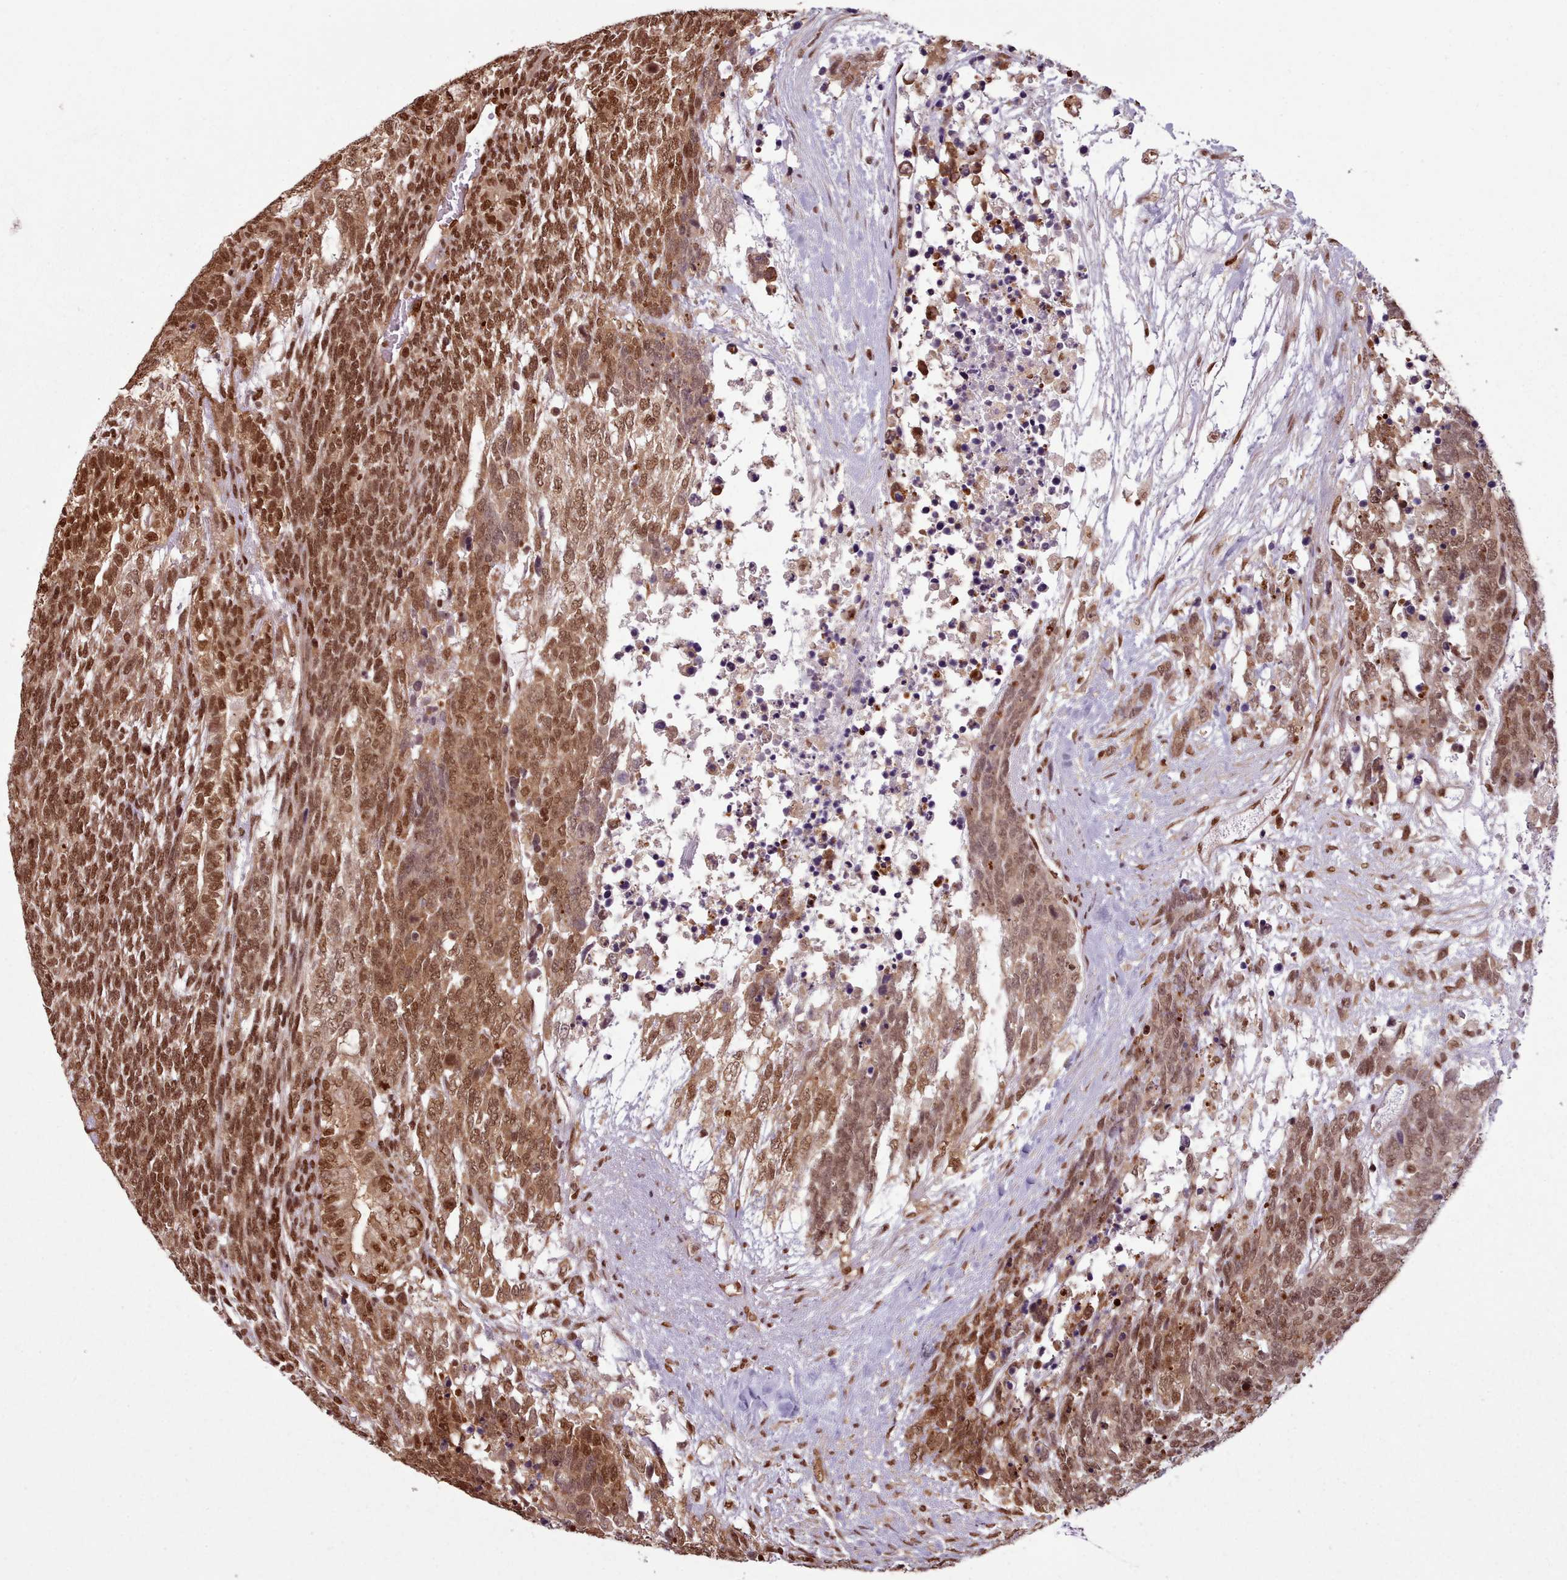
{"staining": {"intensity": "strong", "quantity": ">75%", "location": "nuclear"}, "tissue": "testis cancer", "cell_type": "Tumor cells", "image_type": "cancer", "snomed": [{"axis": "morphology", "description": "Carcinoma, Embryonal, NOS"}, {"axis": "topography", "description": "Testis"}], "caption": "This is an image of immunohistochemistry staining of testis cancer, which shows strong staining in the nuclear of tumor cells.", "gene": "RPS27A", "patient": {"sex": "male", "age": 23}}